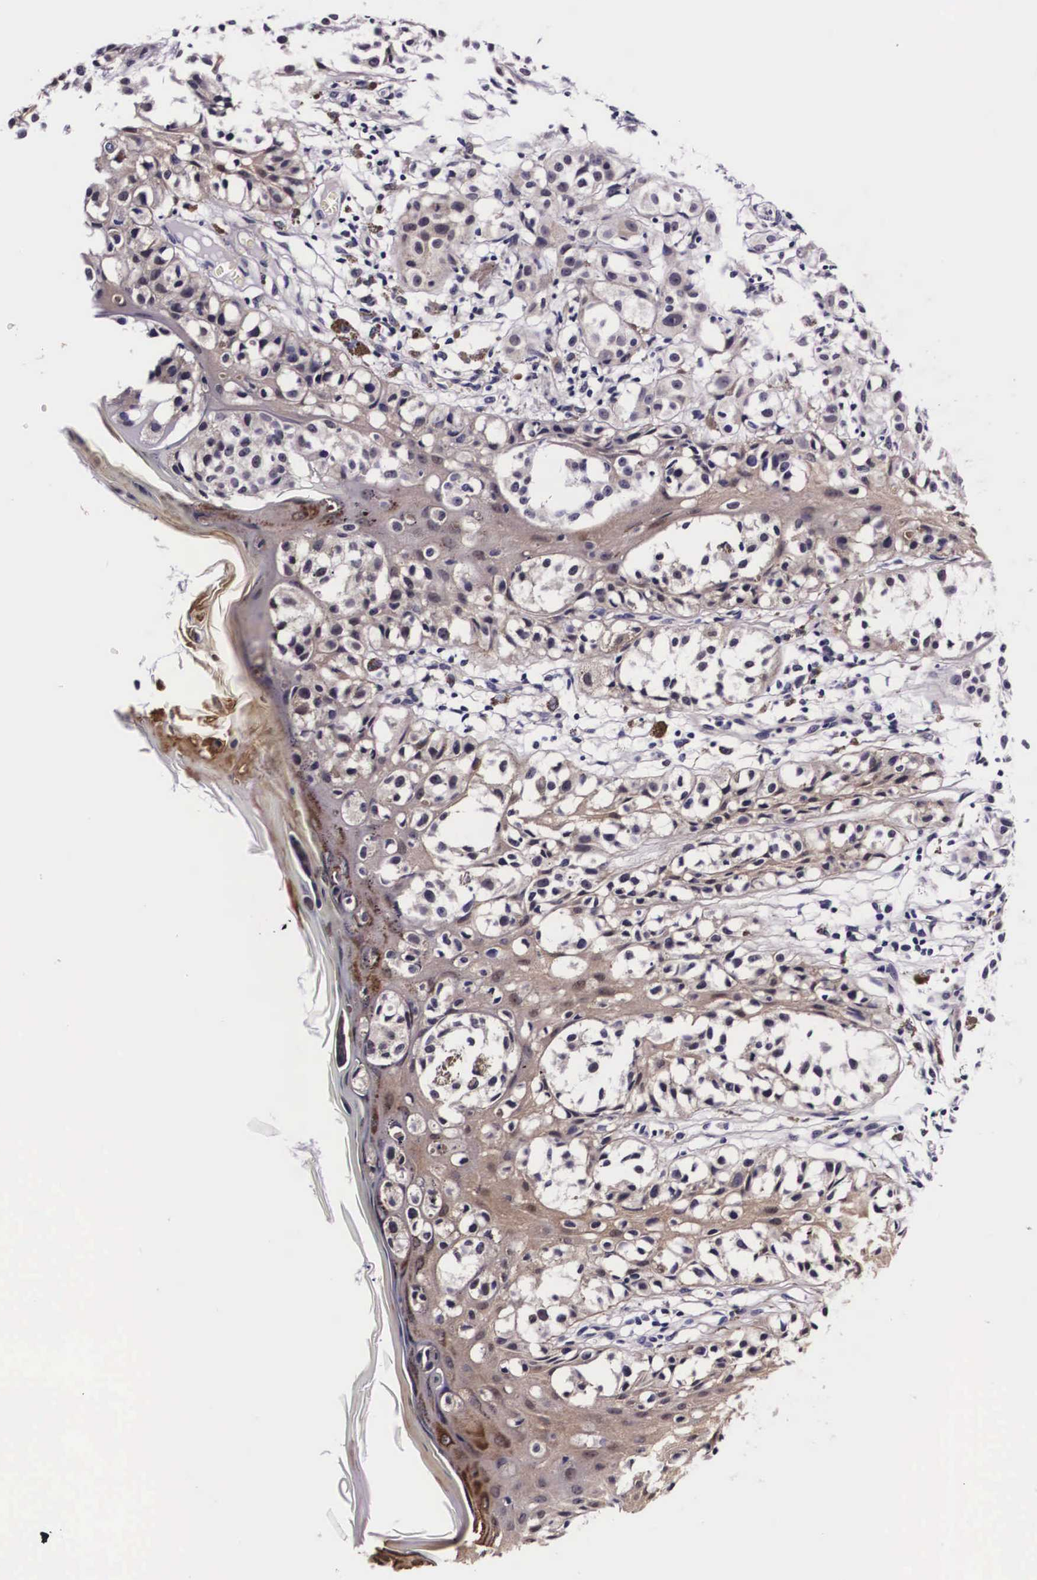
{"staining": {"intensity": "negative", "quantity": "none", "location": "none"}, "tissue": "melanoma", "cell_type": "Tumor cells", "image_type": "cancer", "snomed": [{"axis": "morphology", "description": "Malignant melanoma, NOS"}, {"axis": "topography", "description": "Skin"}], "caption": "High power microscopy photomicrograph of an immunohistochemistry image of malignant melanoma, revealing no significant positivity in tumor cells.", "gene": "PHETA2", "patient": {"sex": "female", "age": 52}}